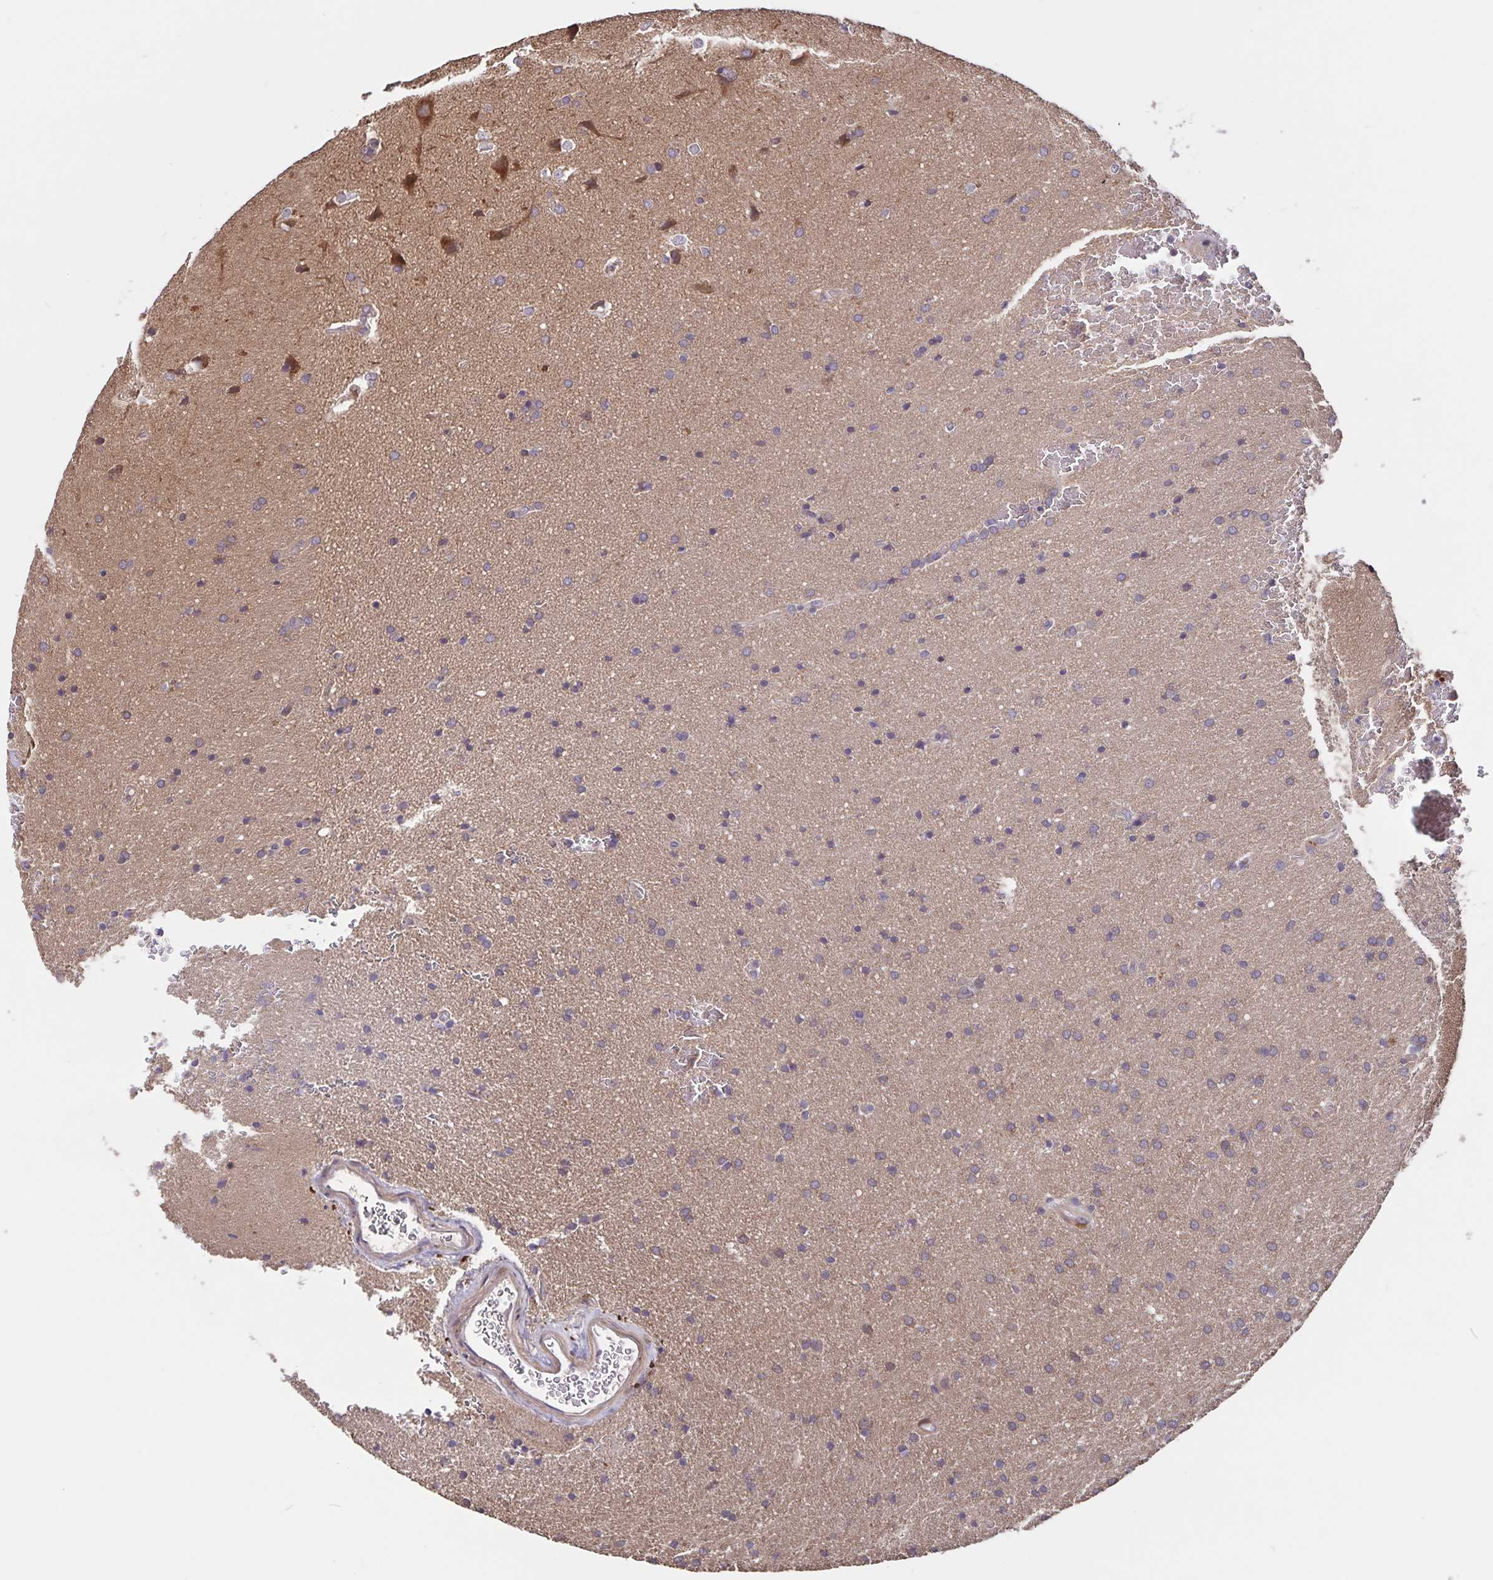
{"staining": {"intensity": "negative", "quantity": "none", "location": "none"}, "tissue": "glioma", "cell_type": "Tumor cells", "image_type": "cancer", "snomed": [{"axis": "morphology", "description": "Glioma, malignant, Low grade"}, {"axis": "topography", "description": "Brain"}], "caption": "Immunohistochemistry image of neoplastic tissue: human glioma stained with DAB exhibits no significant protein expression in tumor cells. Nuclei are stained in blue.", "gene": "FBXL16", "patient": {"sex": "female", "age": 34}}